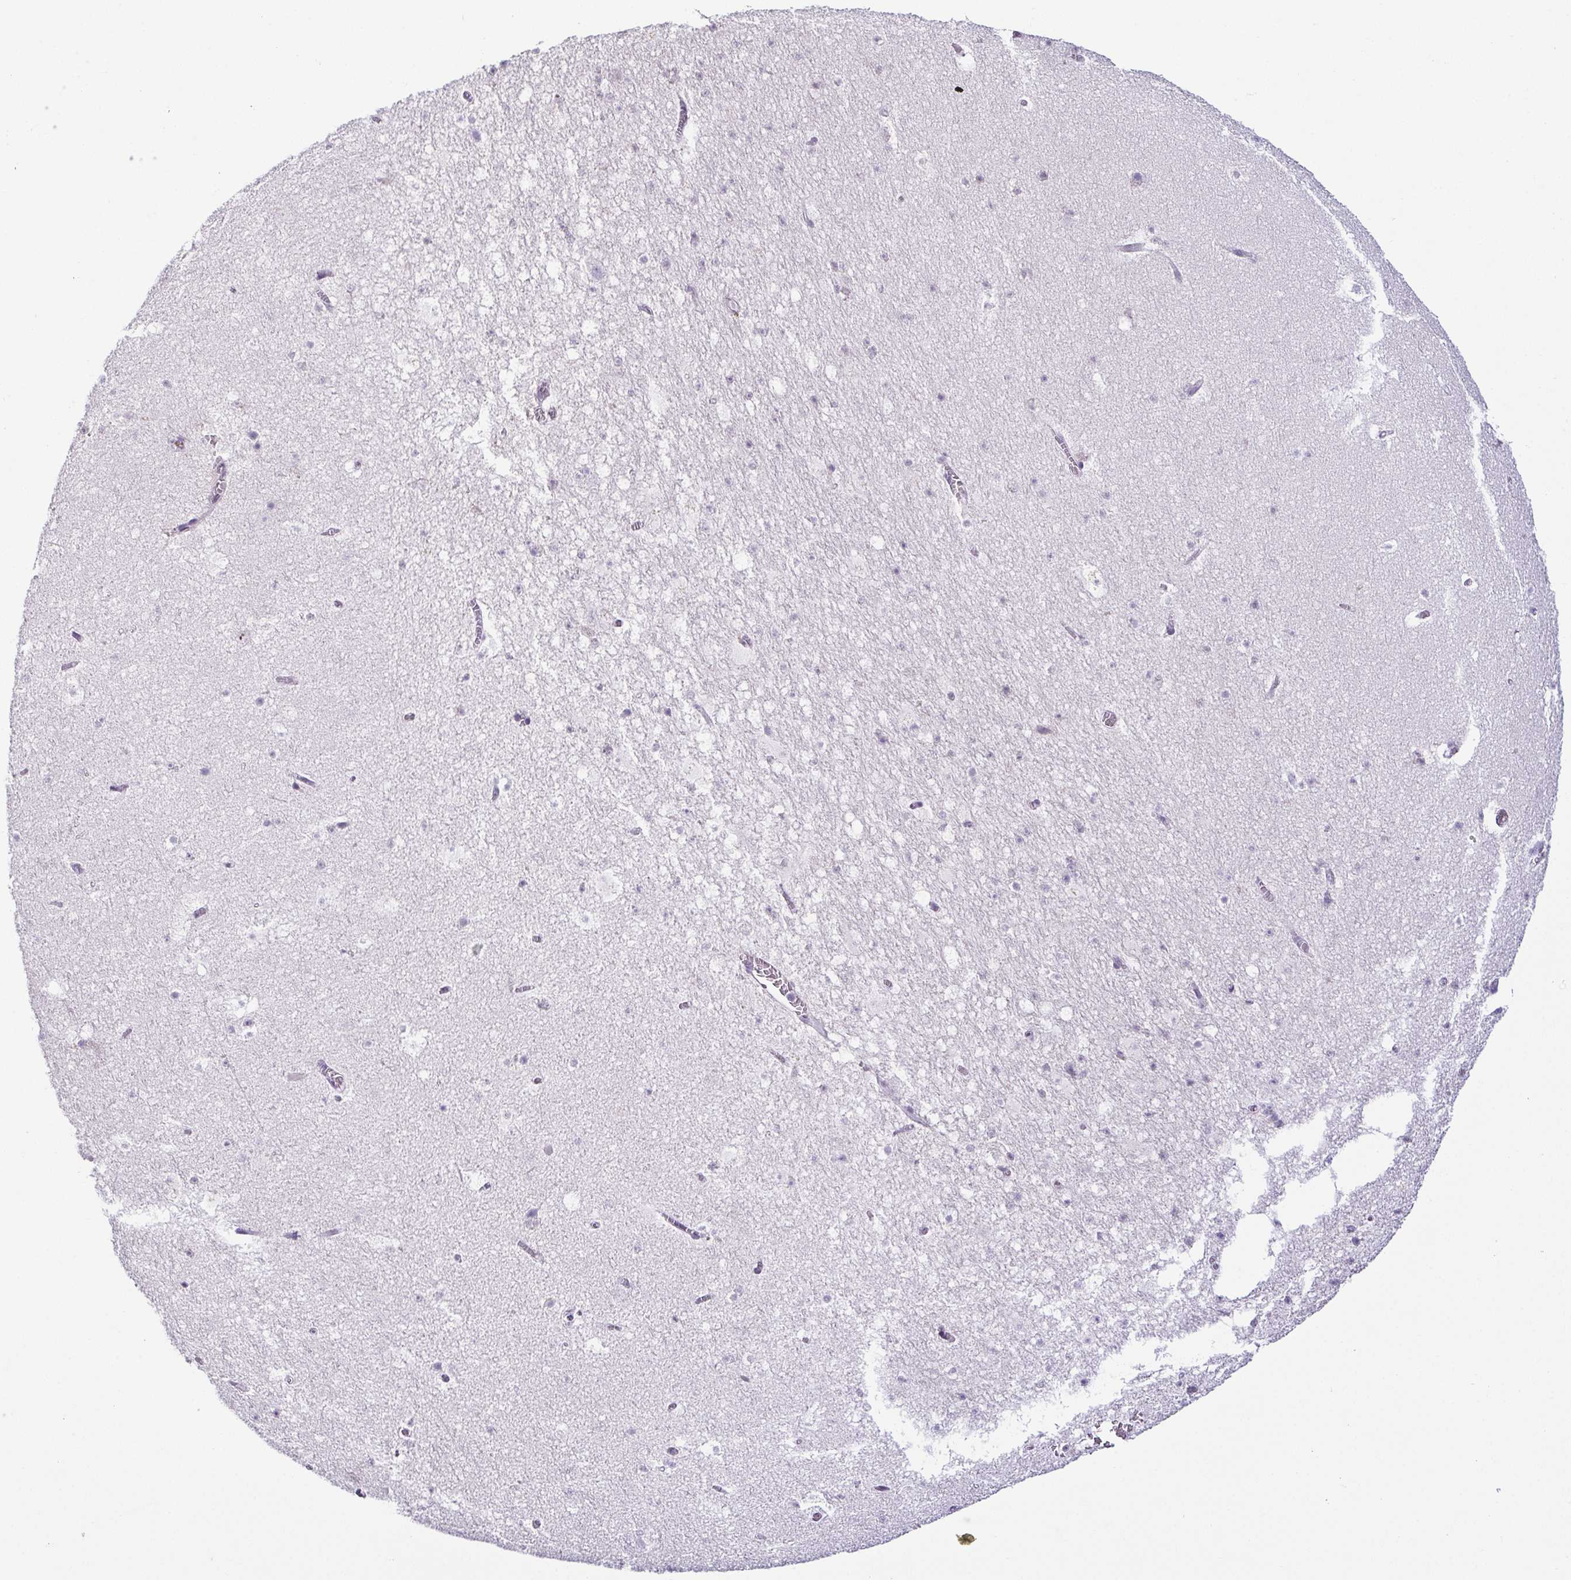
{"staining": {"intensity": "negative", "quantity": "none", "location": "none"}, "tissue": "hippocampus", "cell_type": "Glial cells", "image_type": "normal", "snomed": [{"axis": "morphology", "description": "Normal tissue, NOS"}, {"axis": "topography", "description": "Hippocampus"}], "caption": "Immunohistochemical staining of normal hippocampus exhibits no significant positivity in glial cells. The staining was performed using DAB (3,3'-diaminobenzidine) to visualize the protein expression in brown, while the nuclei were stained in blue with hematoxylin (Magnification: 20x).", "gene": "TCF3", "patient": {"sex": "female", "age": 42}}